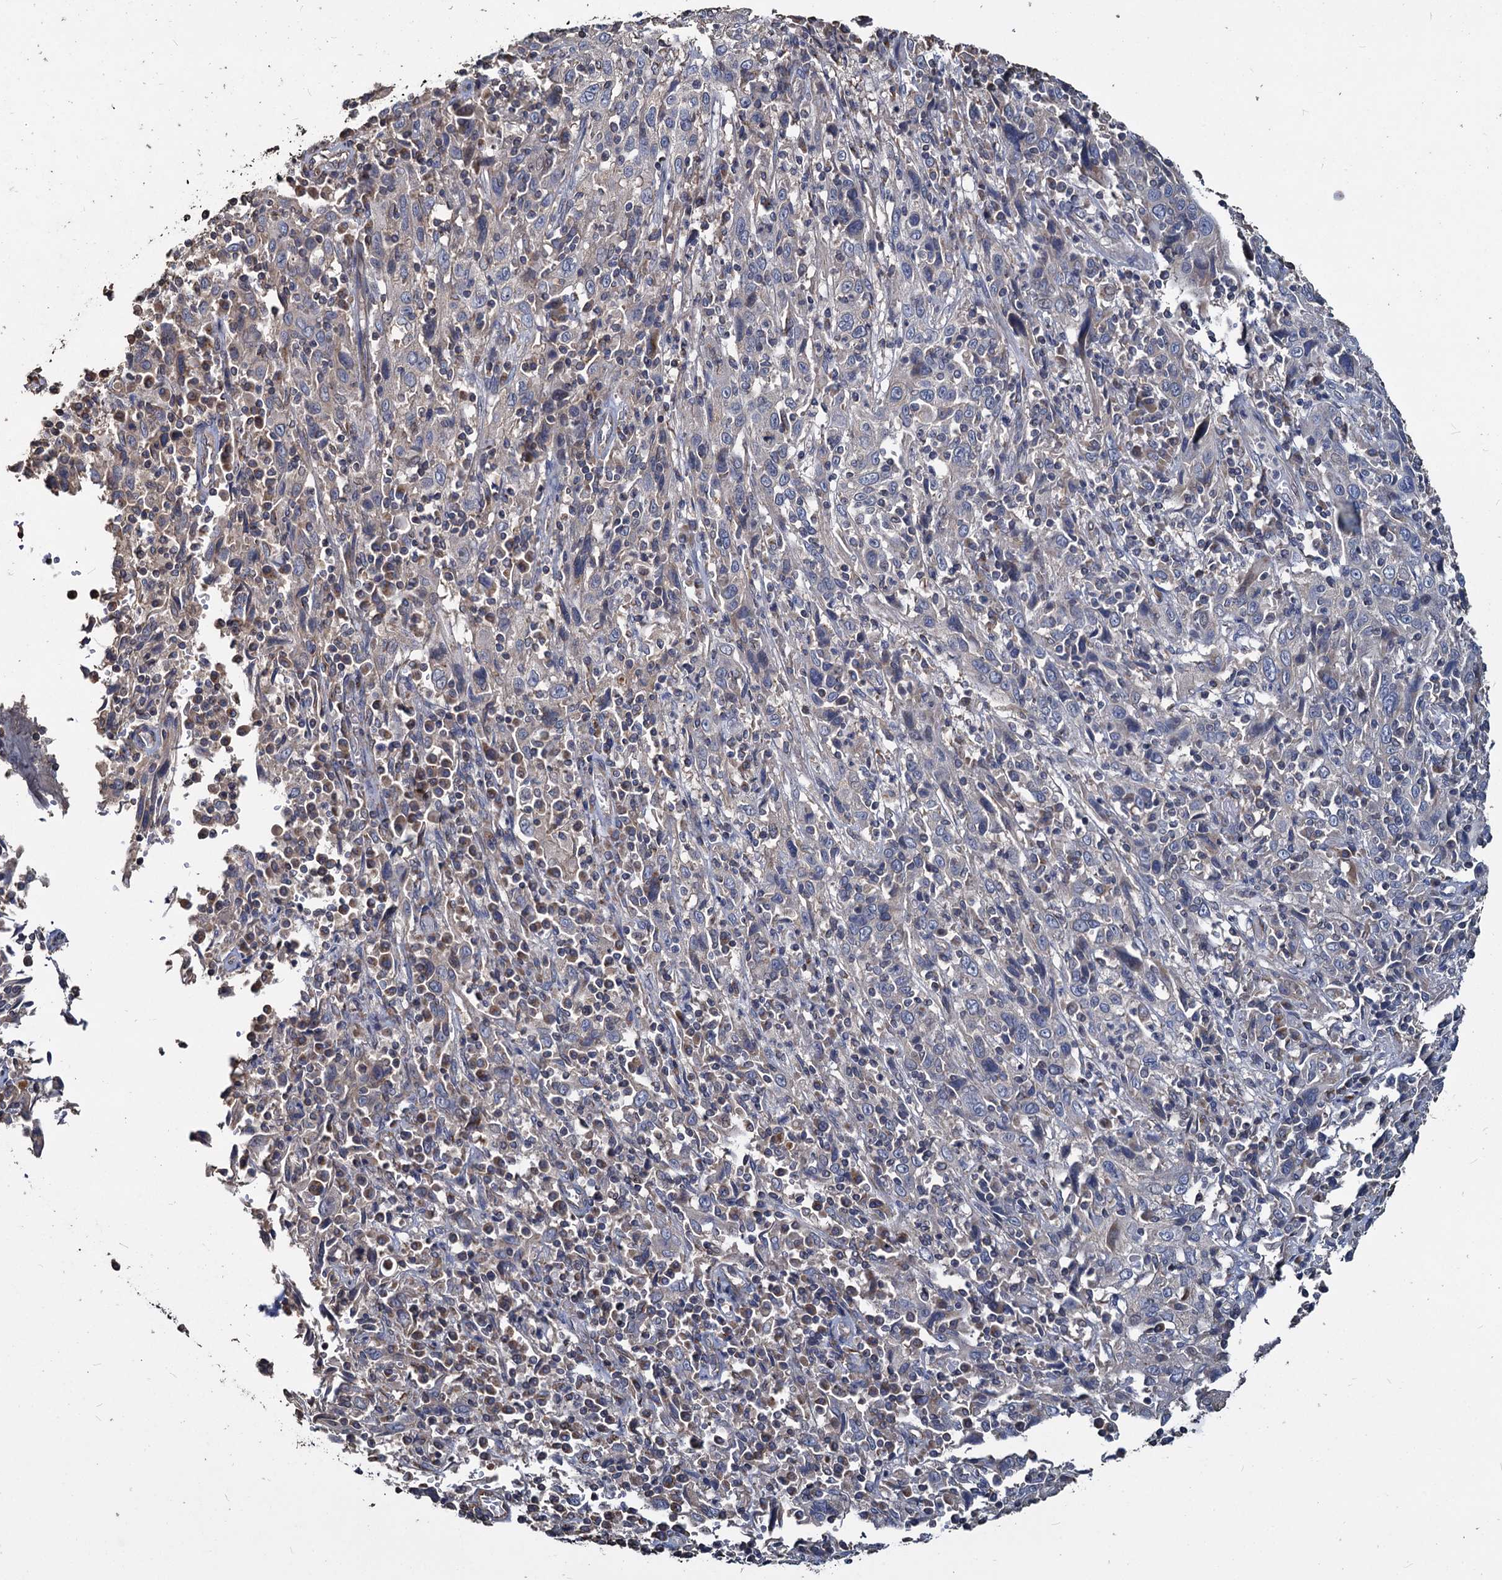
{"staining": {"intensity": "negative", "quantity": "none", "location": "none"}, "tissue": "cervical cancer", "cell_type": "Tumor cells", "image_type": "cancer", "snomed": [{"axis": "morphology", "description": "Squamous cell carcinoma, NOS"}, {"axis": "topography", "description": "Cervix"}], "caption": "The immunohistochemistry histopathology image has no significant staining in tumor cells of cervical cancer (squamous cell carcinoma) tissue.", "gene": "DEPDC4", "patient": {"sex": "female", "age": 46}}